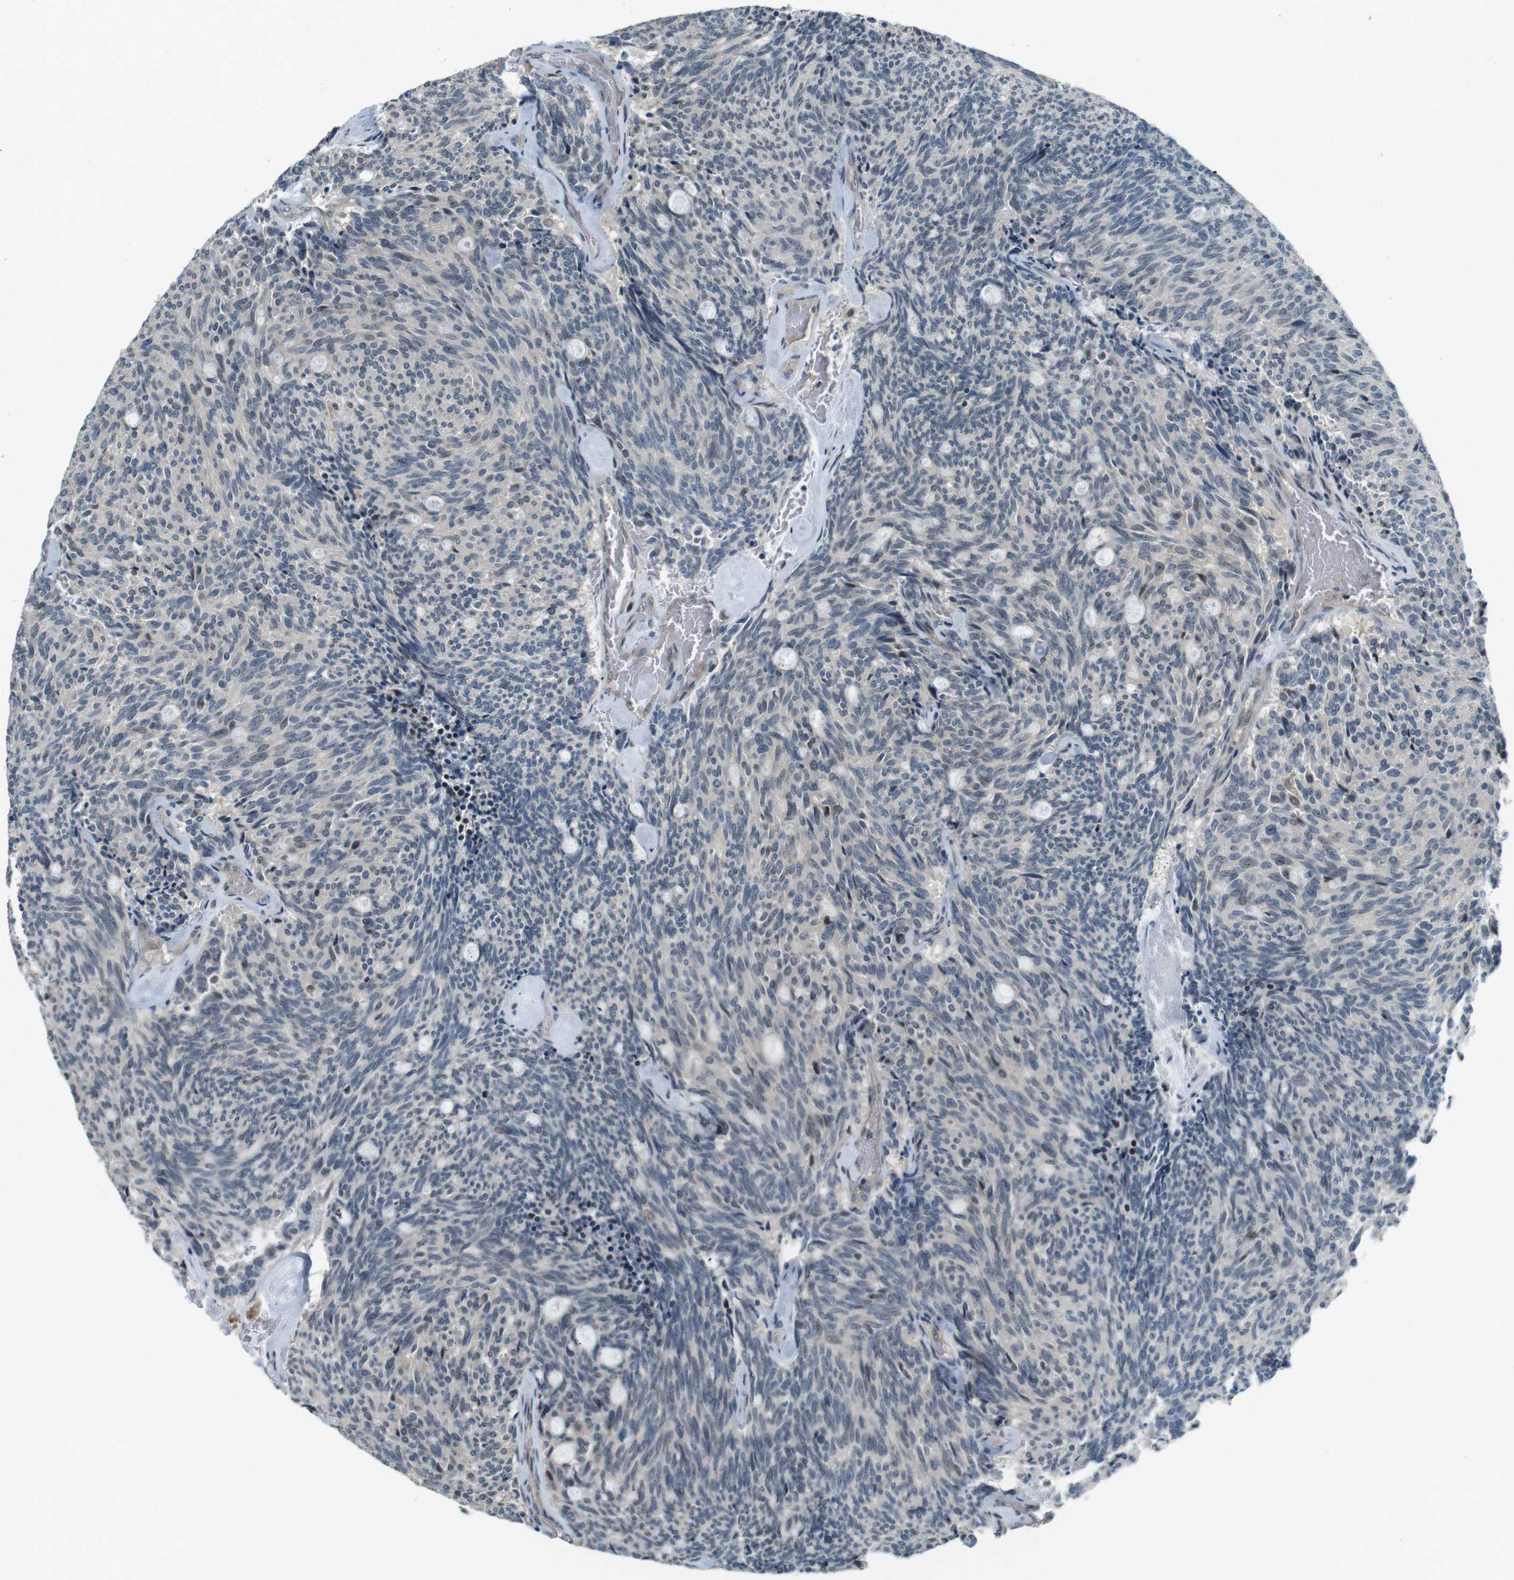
{"staining": {"intensity": "negative", "quantity": "none", "location": "none"}, "tissue": "carcinoid", "cell_type": "Tumor cells", "image_type": "cancer", "snomed": [{"axis": "morphology", "description": "Carcinoid, malignant, NOS"}, {"axis": "topography", "description": "Pancreas"}], "caption": "DAB immunohistochemical staining of human carcinoid reveals no significant expression in tumor cells.", "gene": "CDK14", "patient": {"sex": "female", "age": 54}}